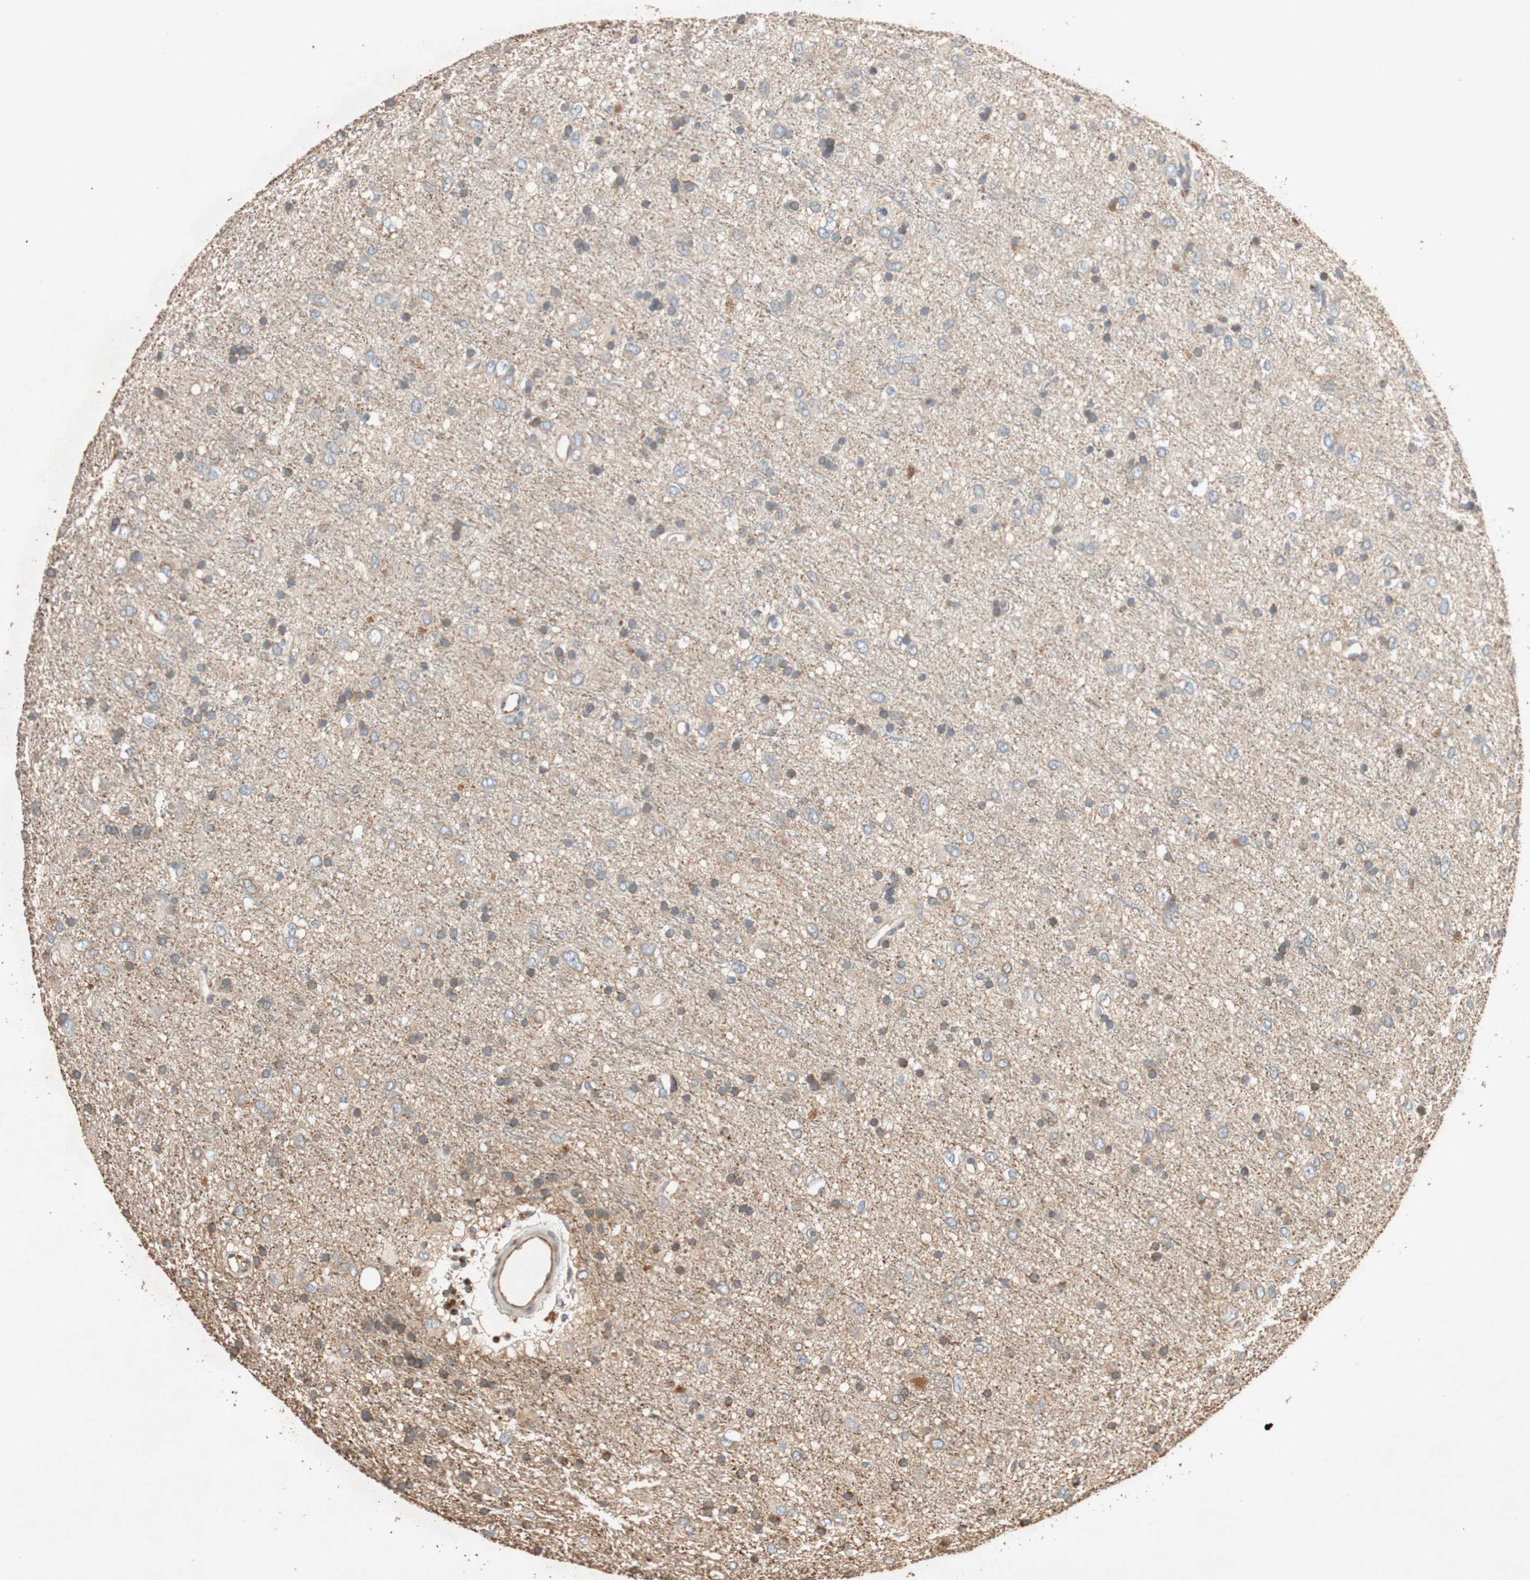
{"staining": {"intensity": "weak", "quantity": "25%-75%", "location": "cytoplasmic/membranous"}, "tissue": "glioma", "cell_type": "Tumor cells", "image_type": "cancer", "snomed": [{"axis": "morphology", "description": "Glioma, malignant, Low grade"}, {"axis": "topography", "description": "Brain"}], "caption": "Tumor cells exhibit low levels of weak cytoplasmic/membranous expression in about 25%-75% of cells in human glioma.", "gene": "TUBB", "patient": {"sex": "male", "age": 77}}